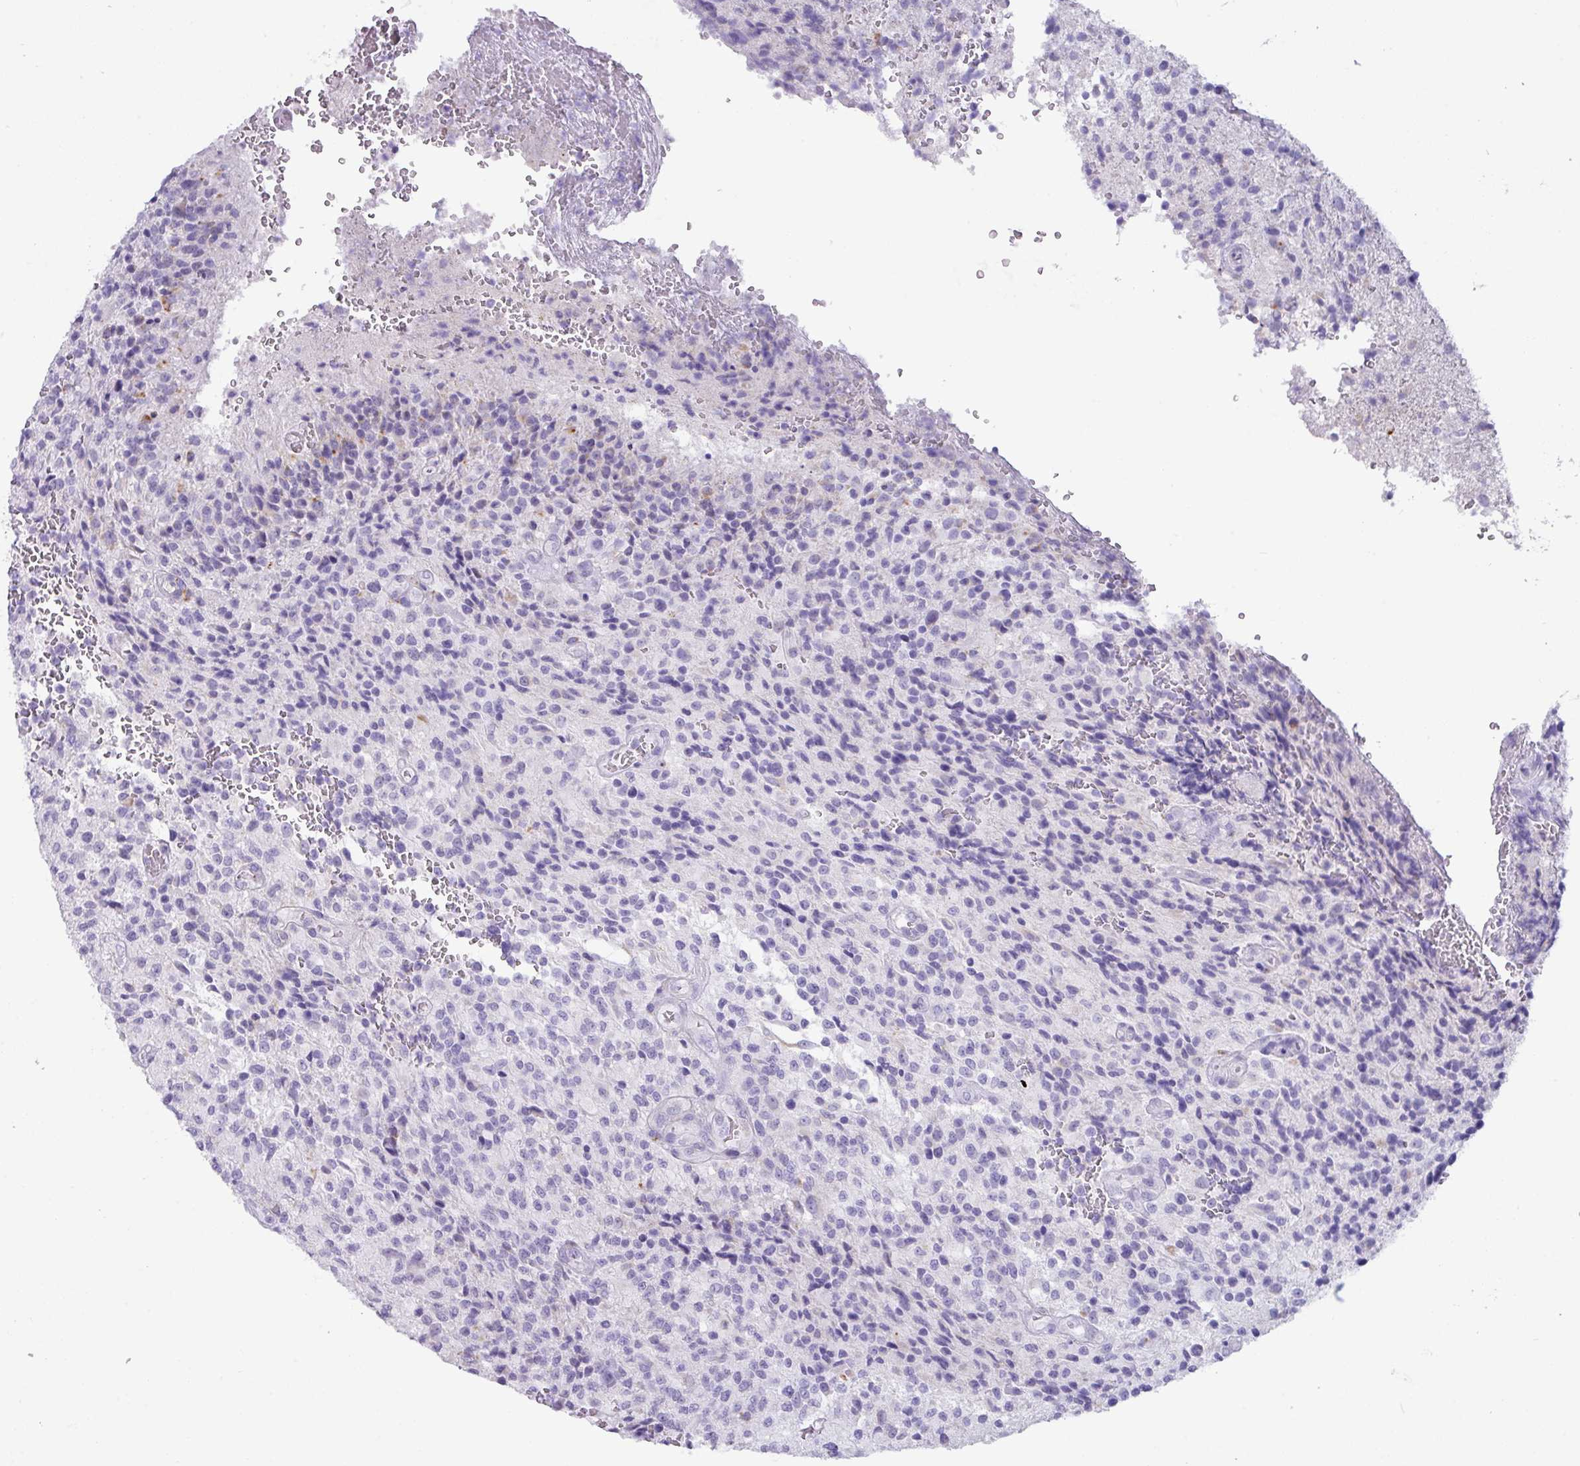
{"staining": {"intensity": "negative", "quantity": "none", "location": "none"}, "tissue": "glioma", "cell_type": "Tumor cells", "image_type": "cancer", "snomed": [{"axis": "morphology", "description": "Normal tissue, NOS"}, {"axis": "morphology", "description": "Glioma, malignant, High grade"}, {"axis": "topography", "description": "Cerebral cortex"}], "caption": "Malignant glioma (high-grade) was stained to show a protein in brown. There is no significant positivity in tumor cells. Nuclei are stained in blue.", "gene": "NCCRP1", "patient": {"sex": "male", "age": 56}}